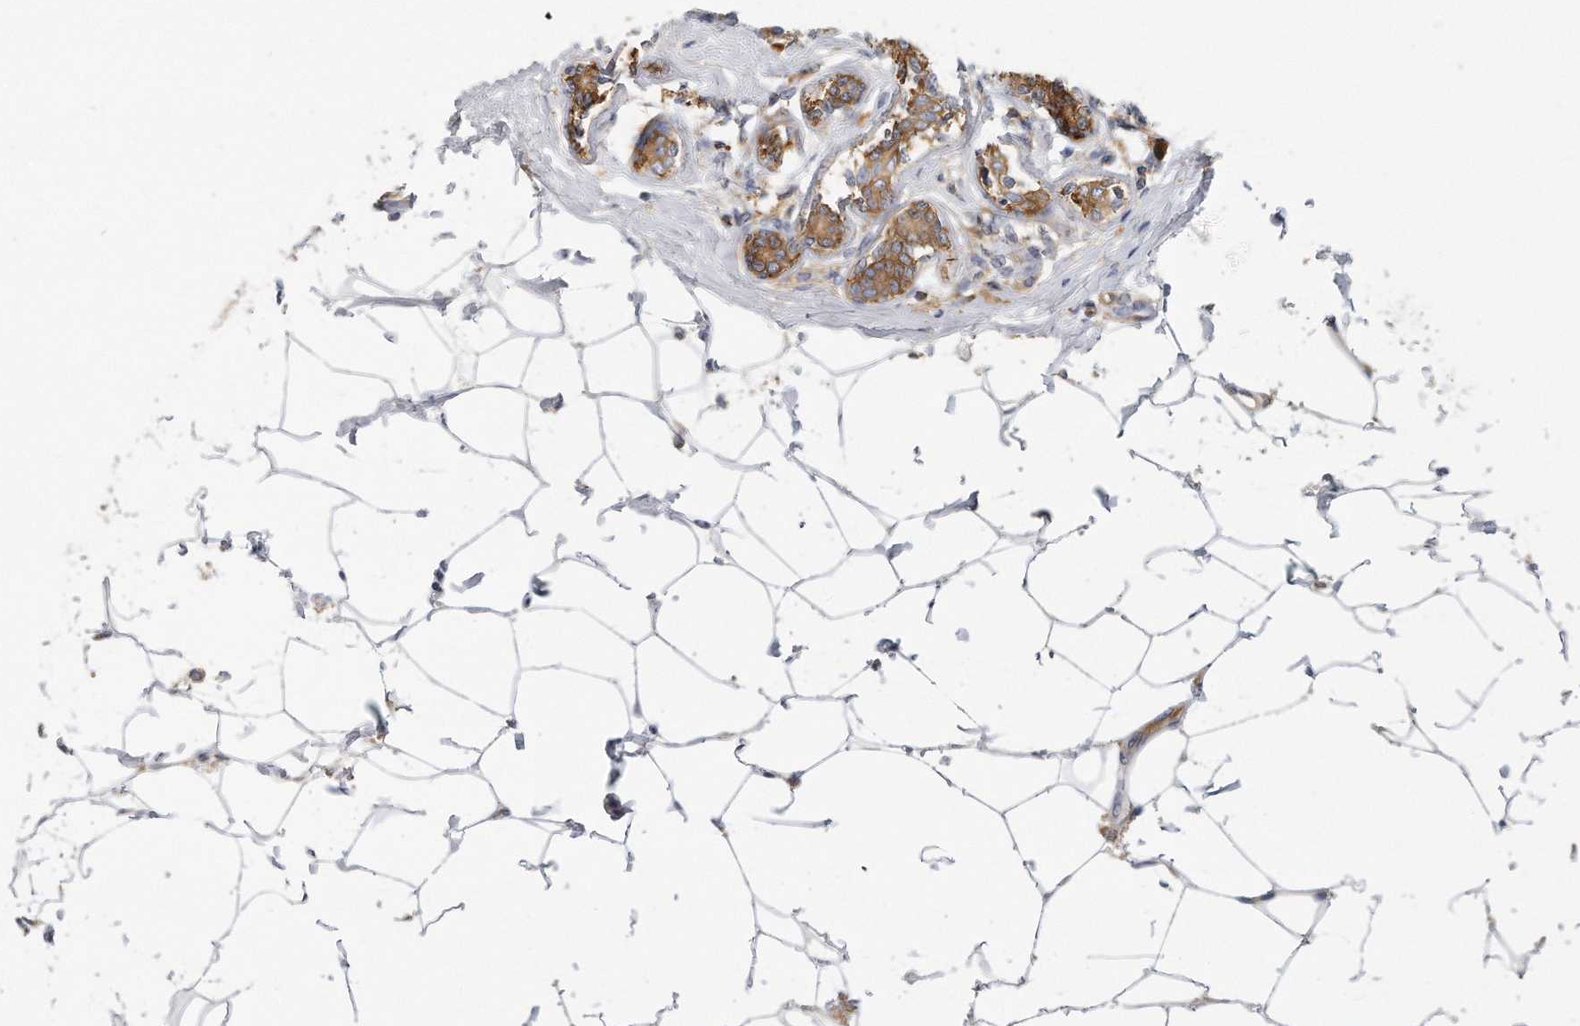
{"staining": {"intensity": "moderate", "quantity": ">75%", "location": "cytoplasmic/membranous"}, "tissue": "breast cancer", "cell_type": "Tumor cells", "image_type": "cancer", "snomed": [{"axis": "morphology", "description": "Normal tissue, NOS"}, {"axis": "morphology", "description": "Duct carcinoma"}, {"axis": "topography", "description": "Breast"}], "caption": "High-power microscopy captured an IHC photomicrograph of breast intraductal carcinoma, revealing moderate cytoplasmic/membranous expression in about >75% of tumor cells. (Brightfield microscopy of DAB IHC at high magnification).", "gene": "EIF3I", "patient": {"sex": "female", "age": 39}}